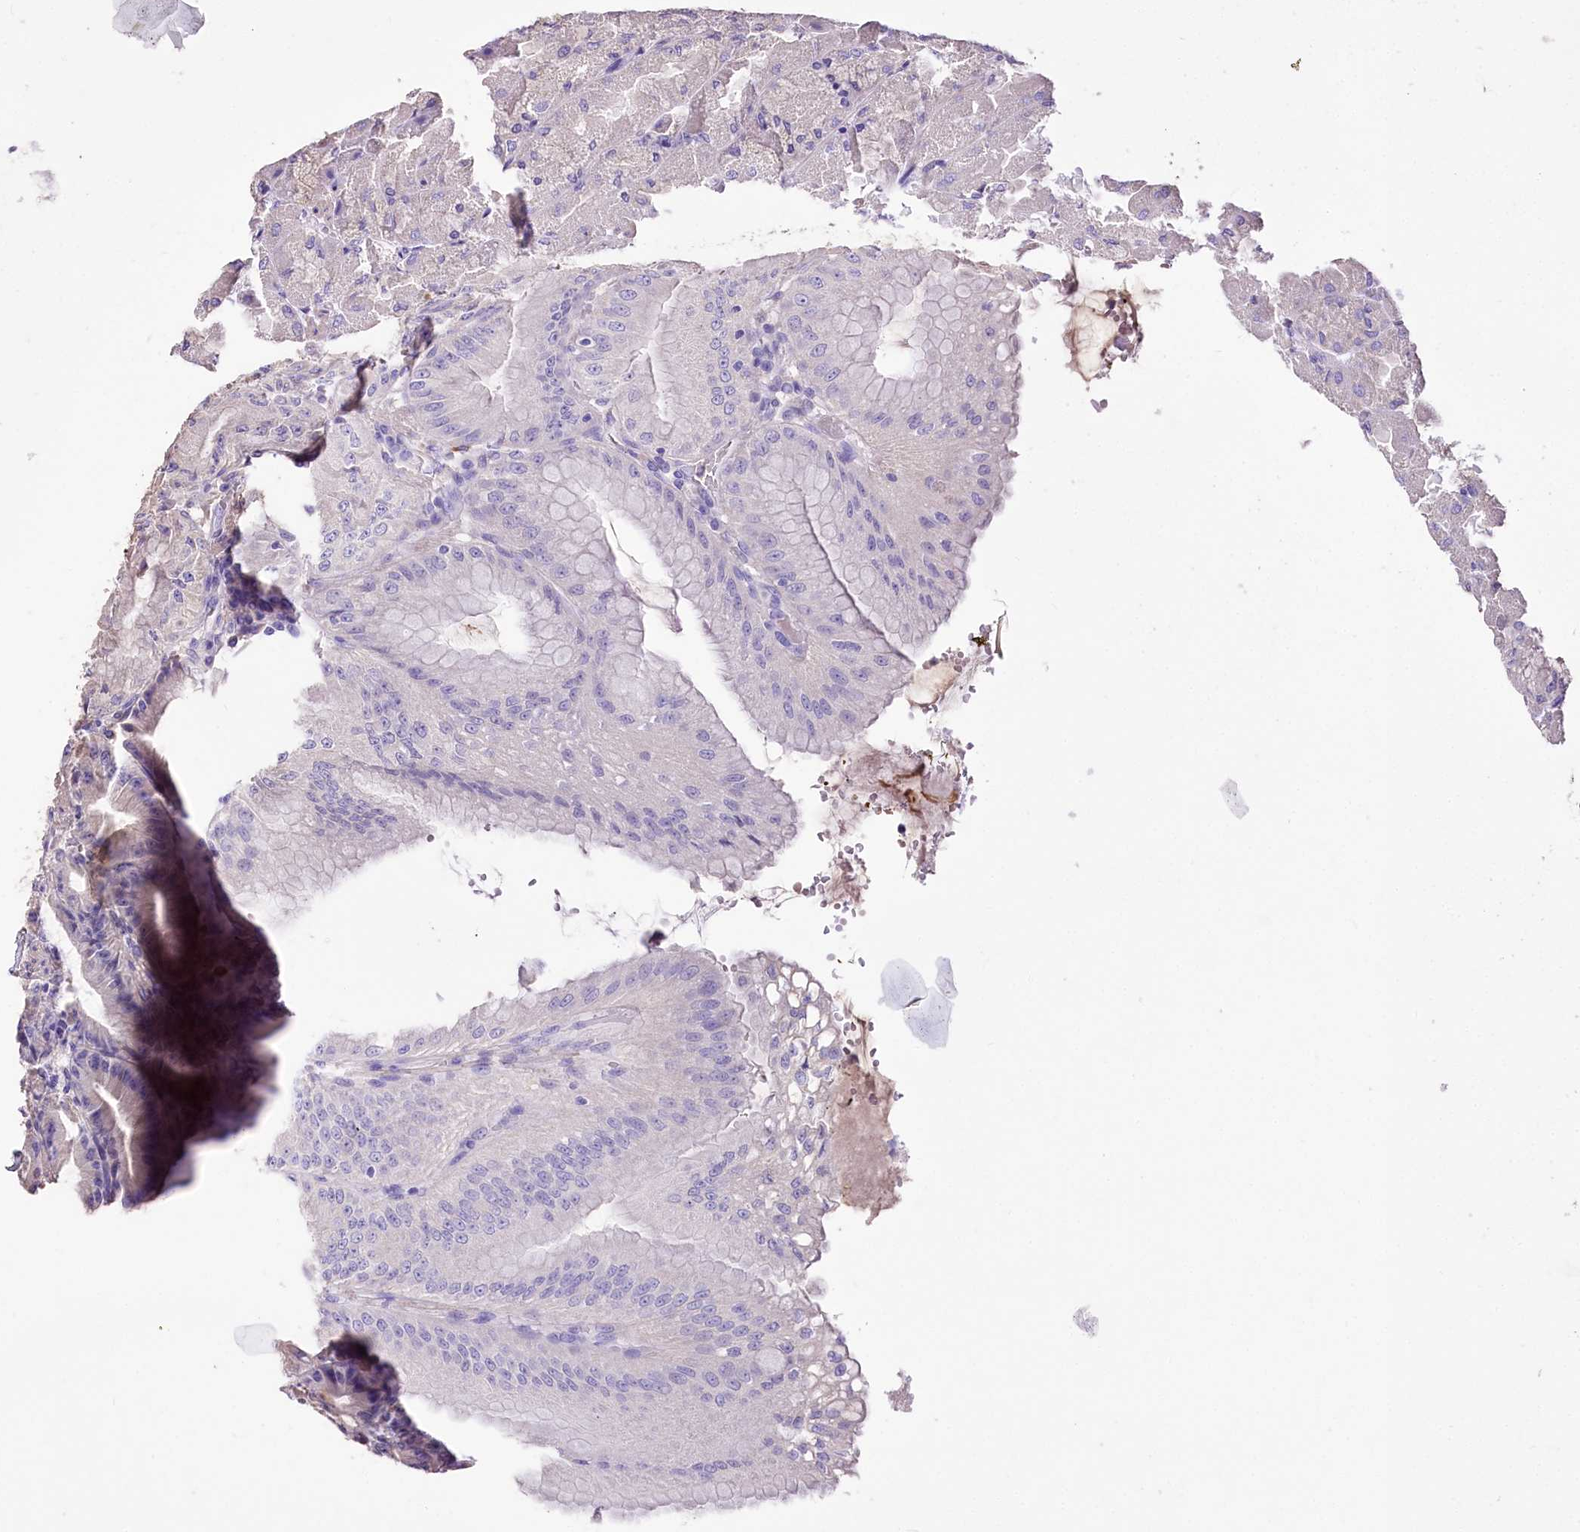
{"staining": {"intensity": "negative", "quantity": "none", "location": "none"}, "tissue": "stomach", "cell_type": "Glandular cells", "image_type": "normal", "snomed": [{"axis": "morphology", "description": "Normal tissue, NOS"}, {"axis": "topography", "description": "Stomach, upper"}, {"axis": "topography", "description": "Stomach, lower"}], "caption": "Protein analysis of unremarkable stomach shows no significant expression in glandular cells.", "gene": "PCYOX1L", "patient": {"sex": "male", "age": 71}}